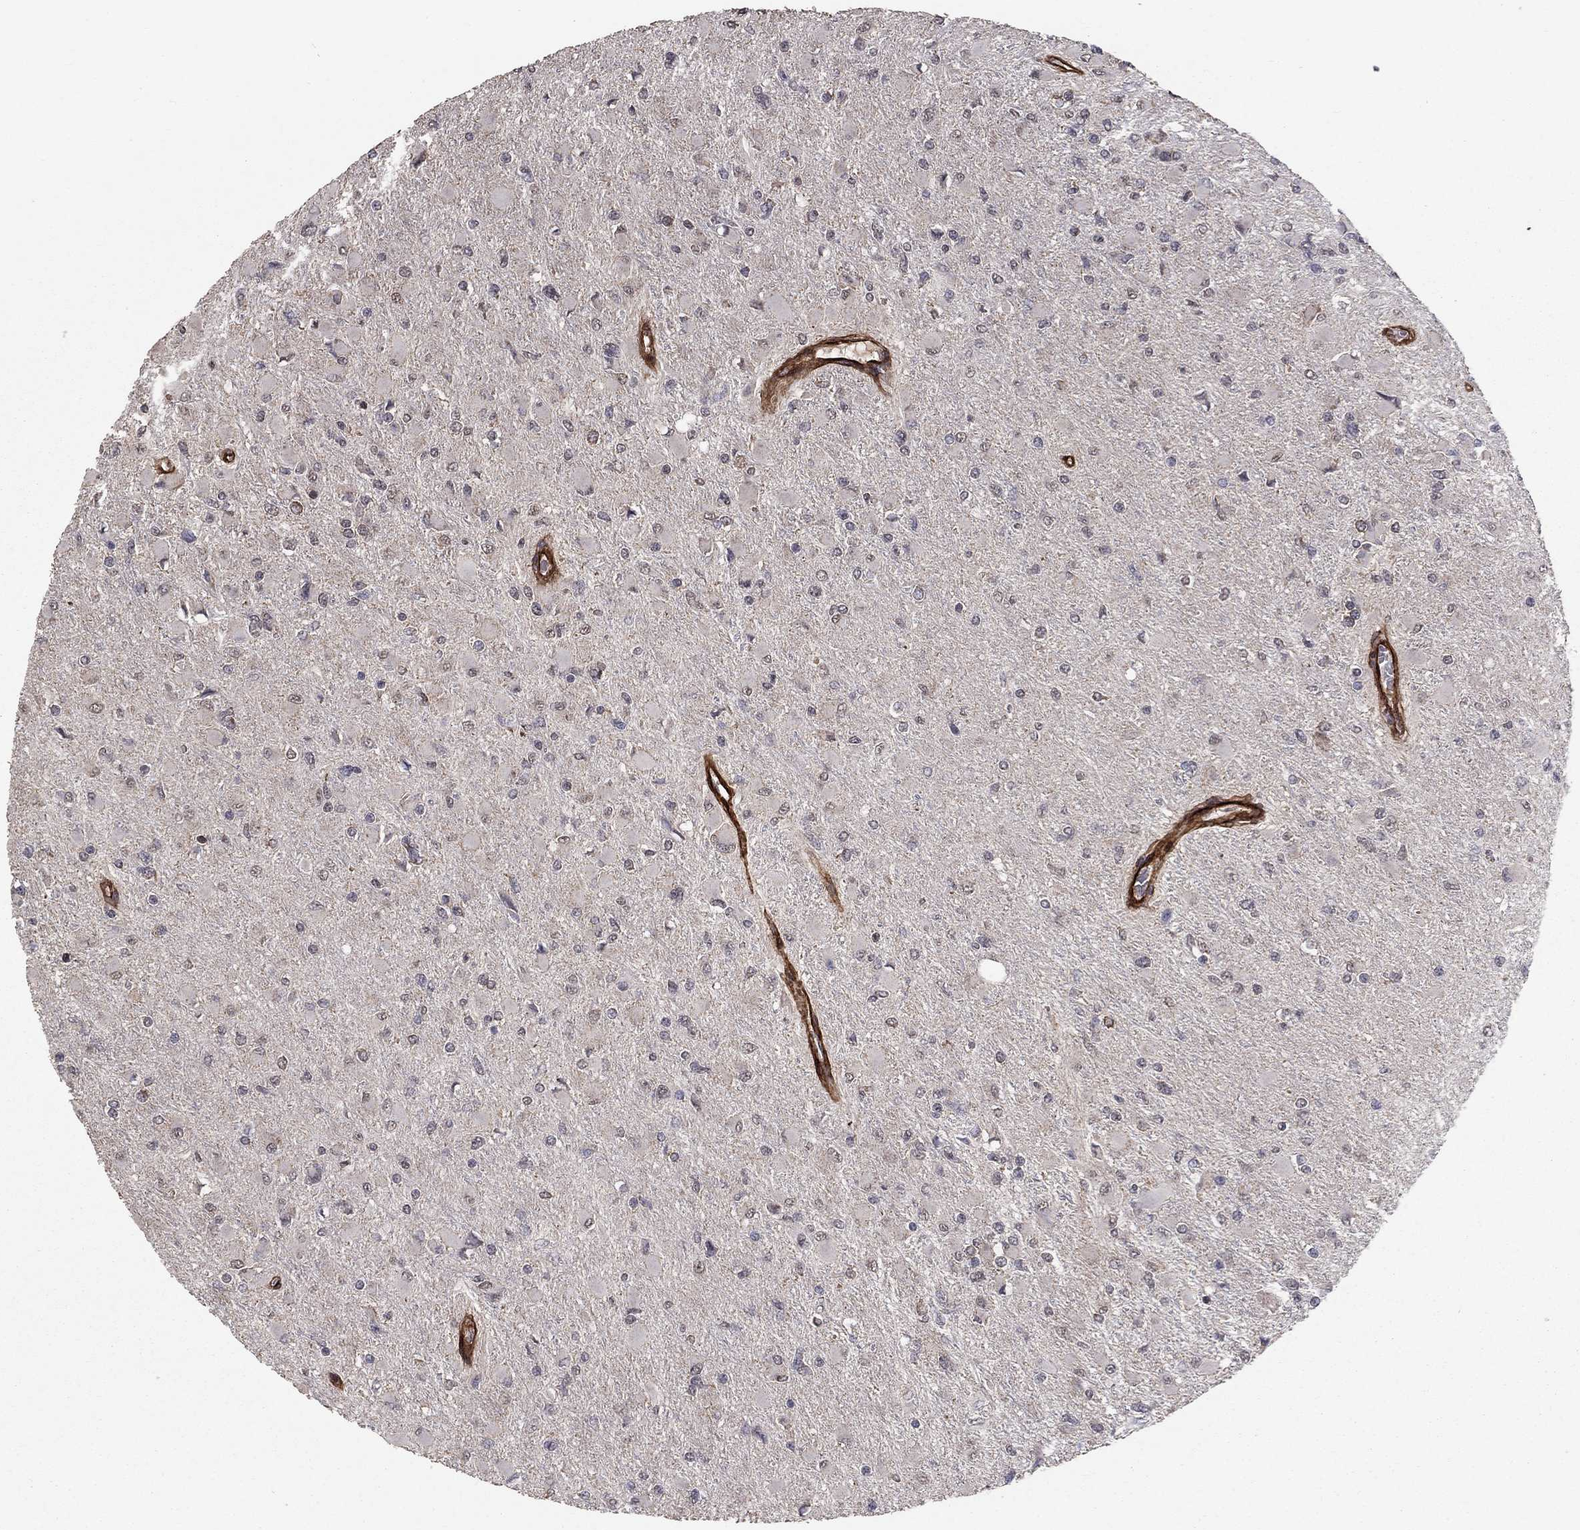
{"staining": {"intensity": "negative", "quantity": "none", "location": "none"}, "tissue": "glioma", "cell_type": "Tumor cells", "image_type": "cancer", "snomed": [{"axis": "morphology", "description": "Glioma, malignant, High grade"}, {"axis": "topography", "description": "Cerebral cortex"}], "caption": "The histopathology image displays no significant positivity in tumor cells of glioma. Nuclei are stained in blue.", "gene": "COL18A1", "patient": {"sex": "female", "age": 36}}